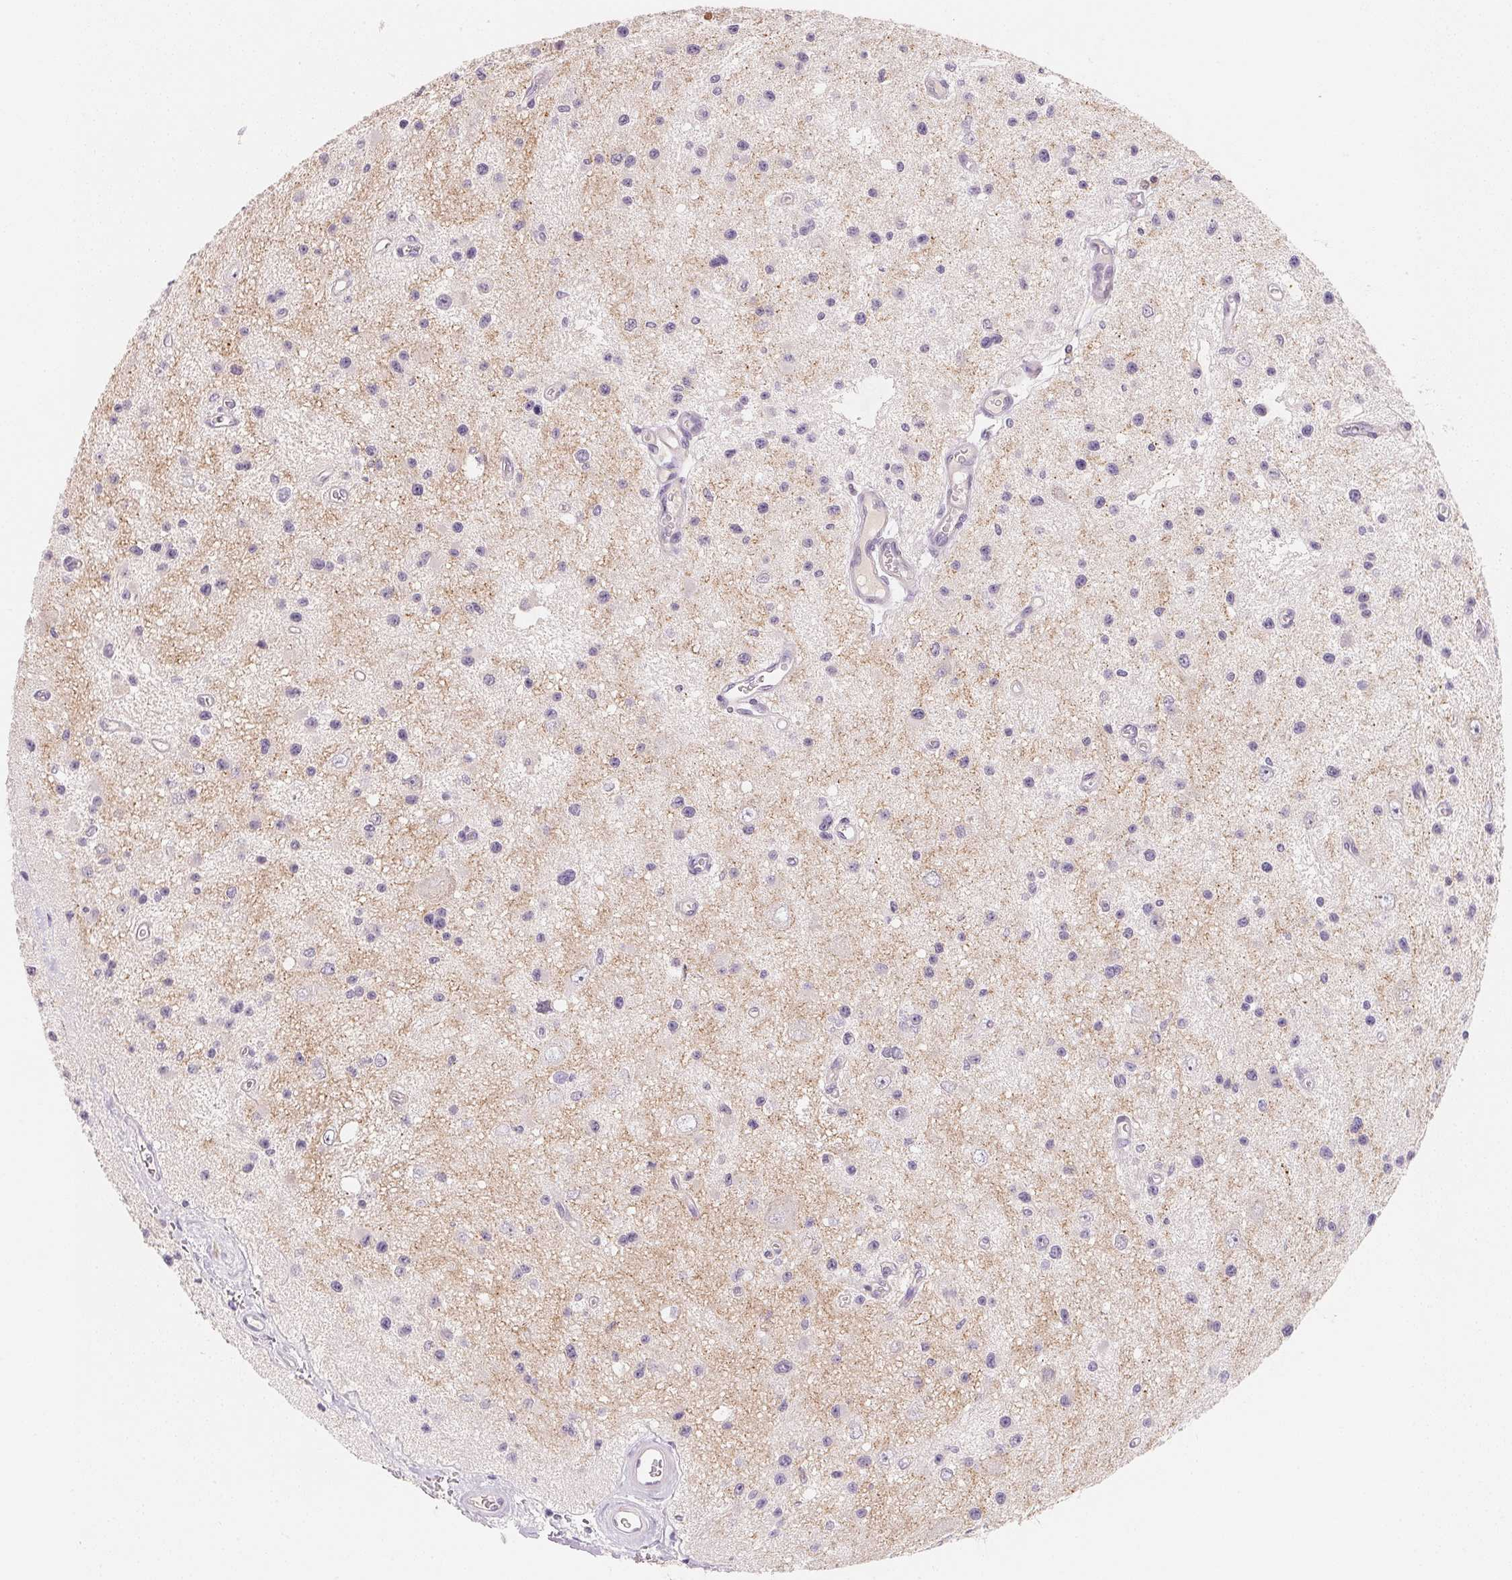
{"staining": {"intensity": "negative", "quantity": "none", "location": "none"}, "tissue": "glioma", "cell_type": "Tumor cells", "image_type": "cancer", "snomed": [{"axis": "morphology", "description": "Glioma, malignant, Low grade"}, {"axis": "topography", "description": "Brain"}], "caption": "This is a micrograph of immunohistochemistry (IHC) staining of glioma, which shows no positivity in tumor cells. (DAB IHC with hematoxylin counter stain).", "gene": "MCOLN3", "patient": {"sex": "male", "age": 43}}